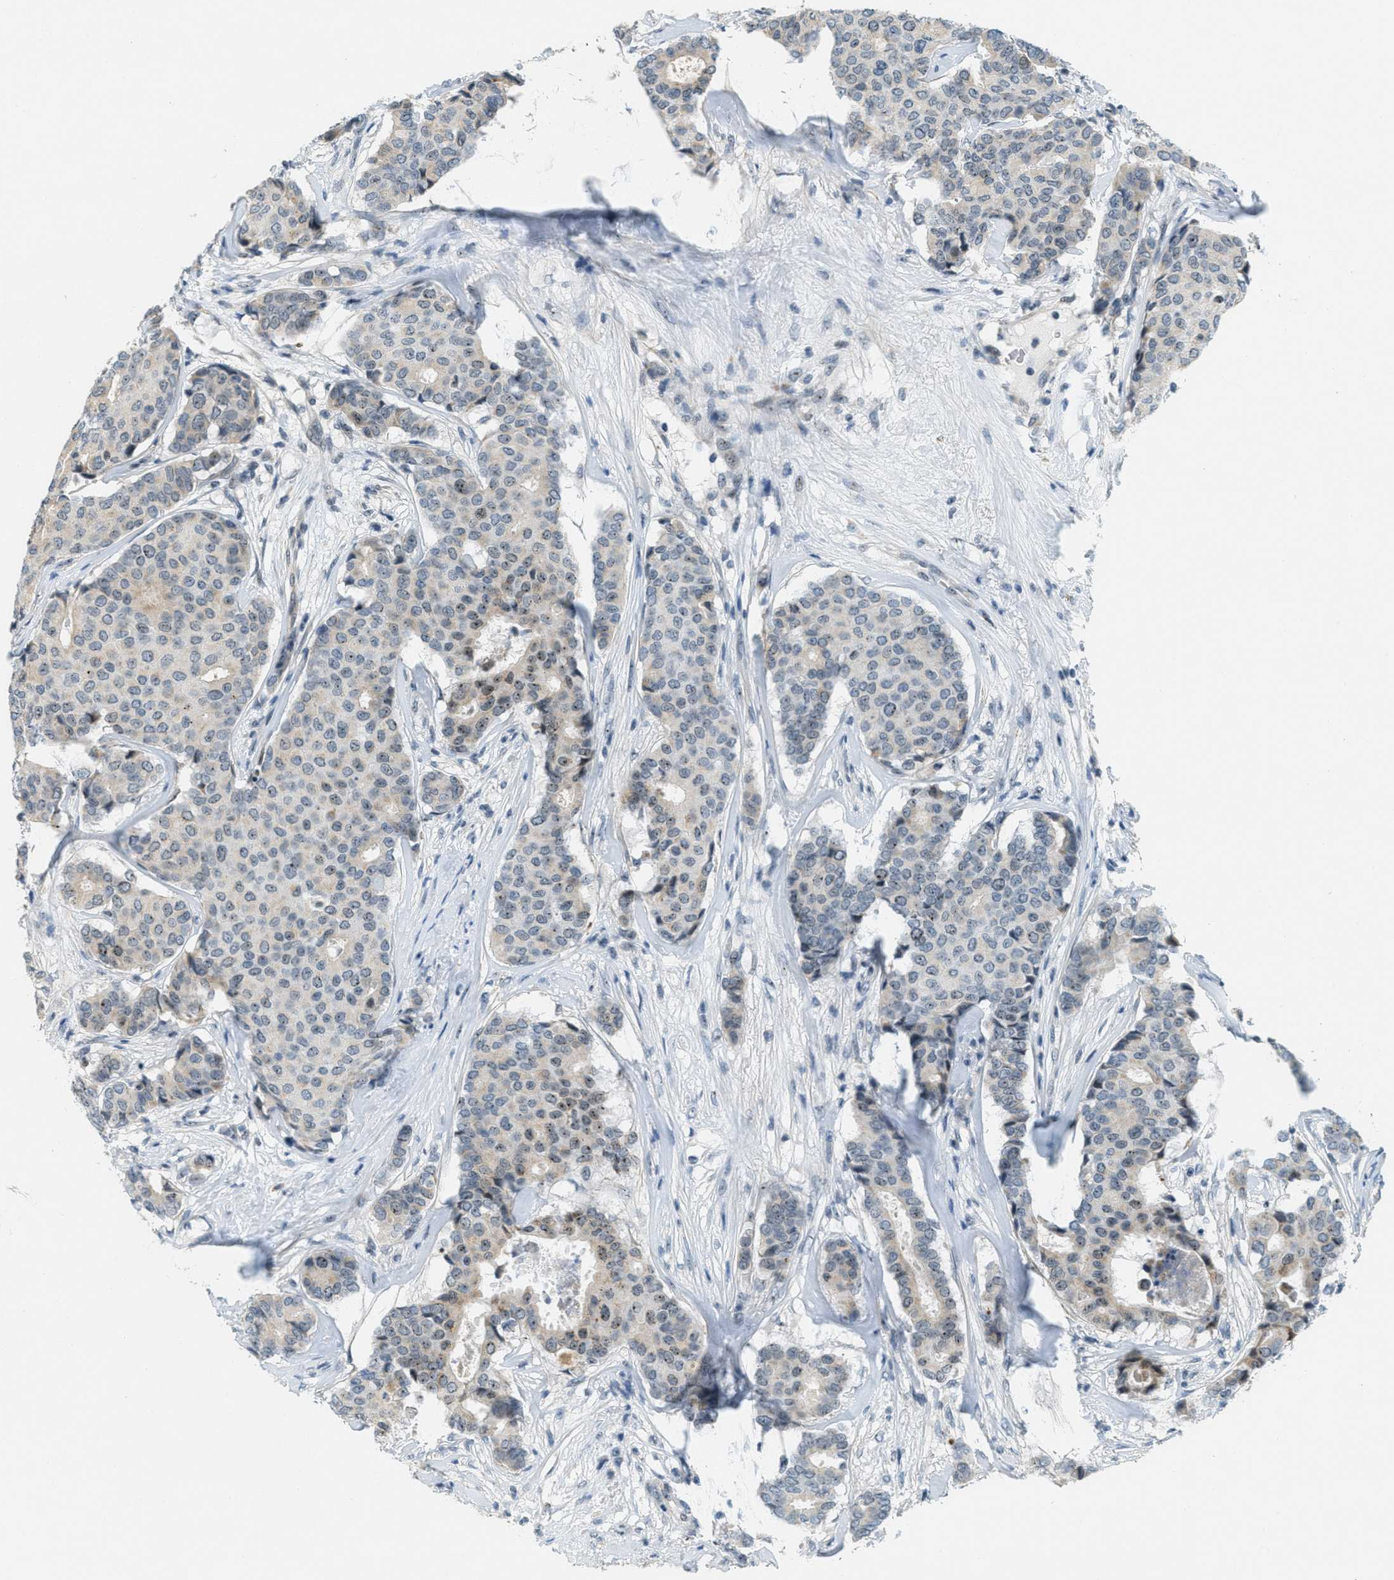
{"staining": {"intensity": "weak", "quantity": "<25%", "location": "cytoplasmic/membranous,nuclear"}, "tissue": "breast cancer", "cell_type": "Tumor cells", "image_type": "cancer", "snomed": [{"axis": "morphology", "description": "Duct carcinoma"}, {"axis": "topography", "description": "Breast"}], "caption": "Histopathology image shows no protein staining in tumor cells of invasive ductal carcinoma (breast) tissue.", "gene": "DDX47", "patient": {"sex": "female", "age": 75}}